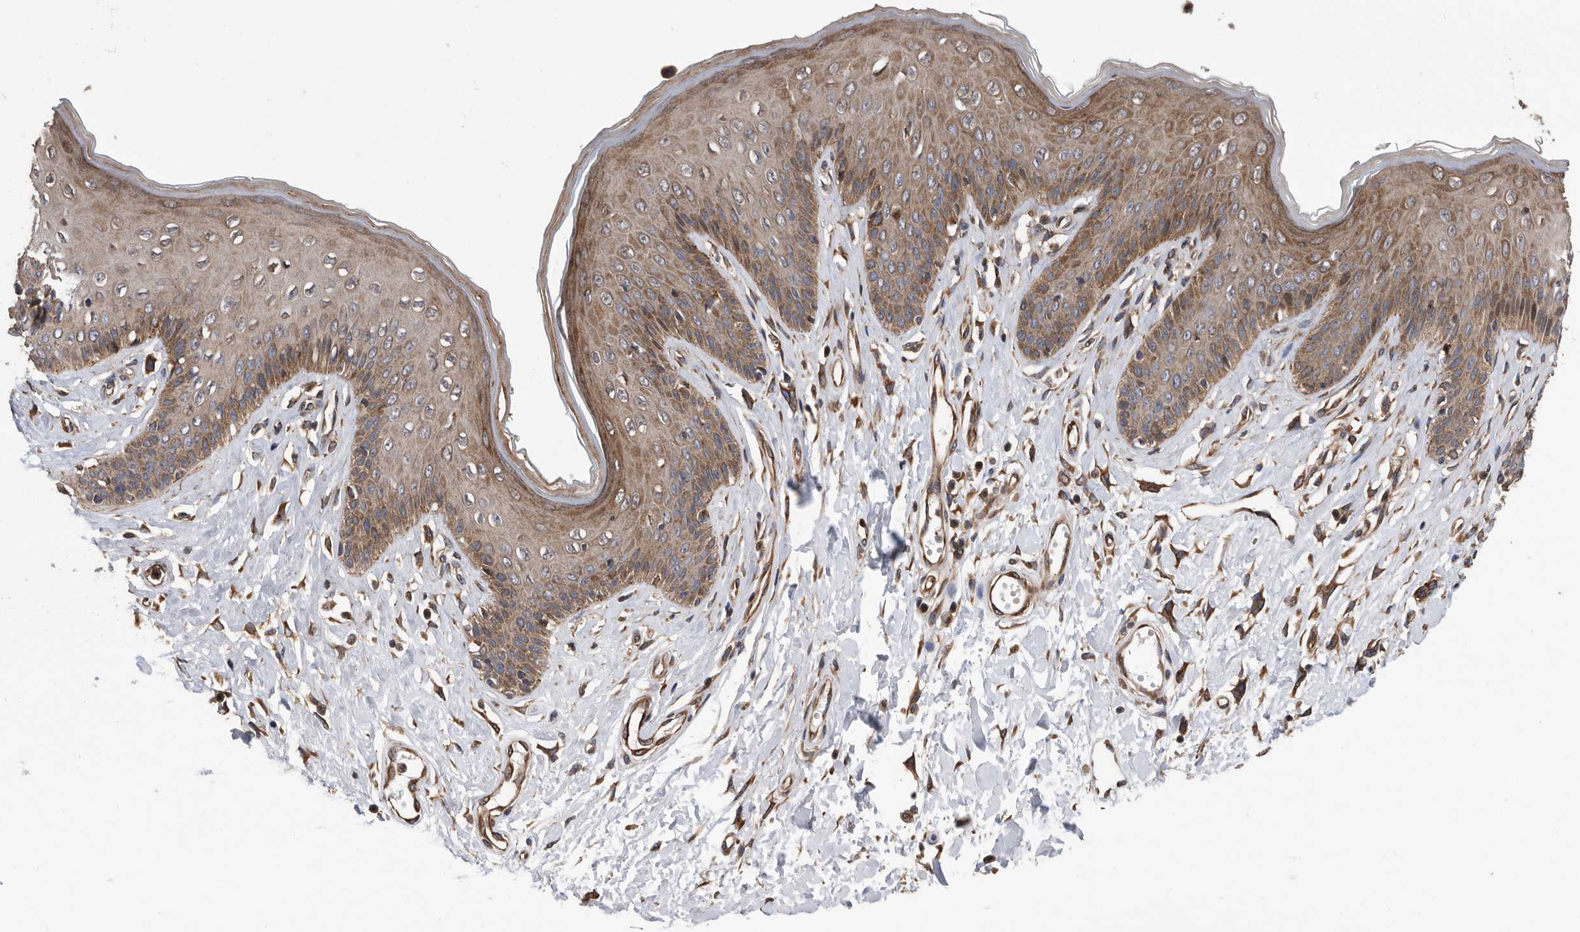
{"staining": {"intensity": "moderate", "quantity": ">75%", "location": "cytoplasmic/membranous,nuclear"}, "tissue": "skin", "cell_type": "Epidermal cells", "image_type": "normal", "snomed": [{"axis": "morphology", "description": "Normal tissue, NOS"}, {"axis": "morphology", "description": "Squamous cell carcinoma, NOS"}, {"axis": "topography", "description": "Vulva"}], "caption": "The photomicrograph exhibits staining of benign skin, revealing moderate cytoplasmic/membranous,nuclear protein positivity (brown color) within epidermal cells.", "gene": "SERINC2", "patient": {"sex": "female", "age": 85}}